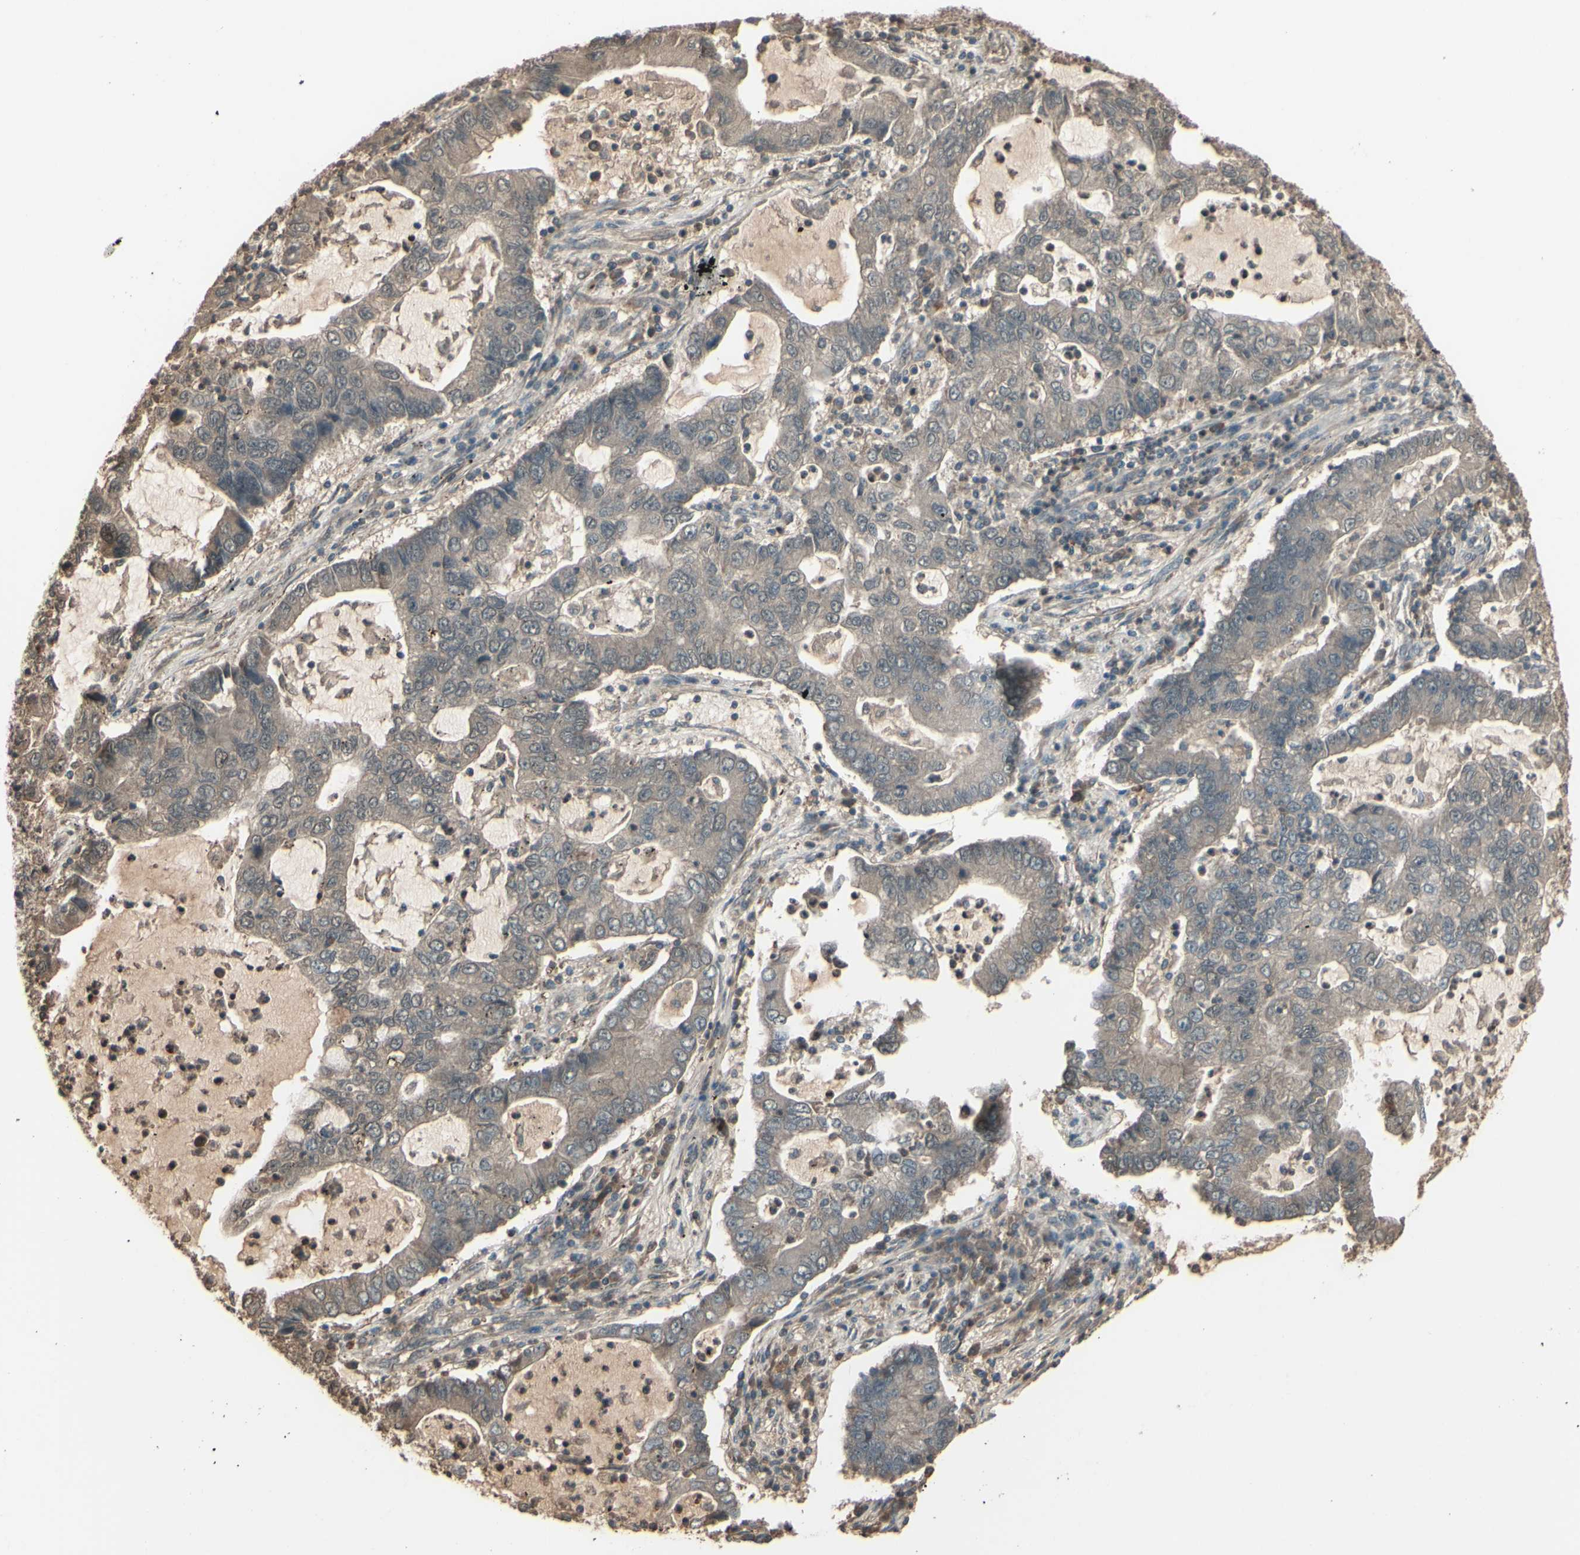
{"staining": {"intensity": "weak", "quantity": ">75%", "location": "cytoplasmic/membranous"}, "tissue": "lung cancer", "cell_type": "Tumor cells", "image_type": "cancer", "snomed": [{"axis": "morphology", "description": "Adenocarcinoma, NOS"}, {"axis": "topography", "description": "Lung"}], "caption": "A brown stain labels weak cytoplasmic/membranous expression of a protein in adenocarcinoma (lung) tumor cells. (Stains: DAB (3,3'-diaminobenzidine) in brown, nuclei in blue, Microscopy: brightfield microscopy at high magnification).", "gene": "GNAS", "patient": {"sex": "female", "age": 51}}